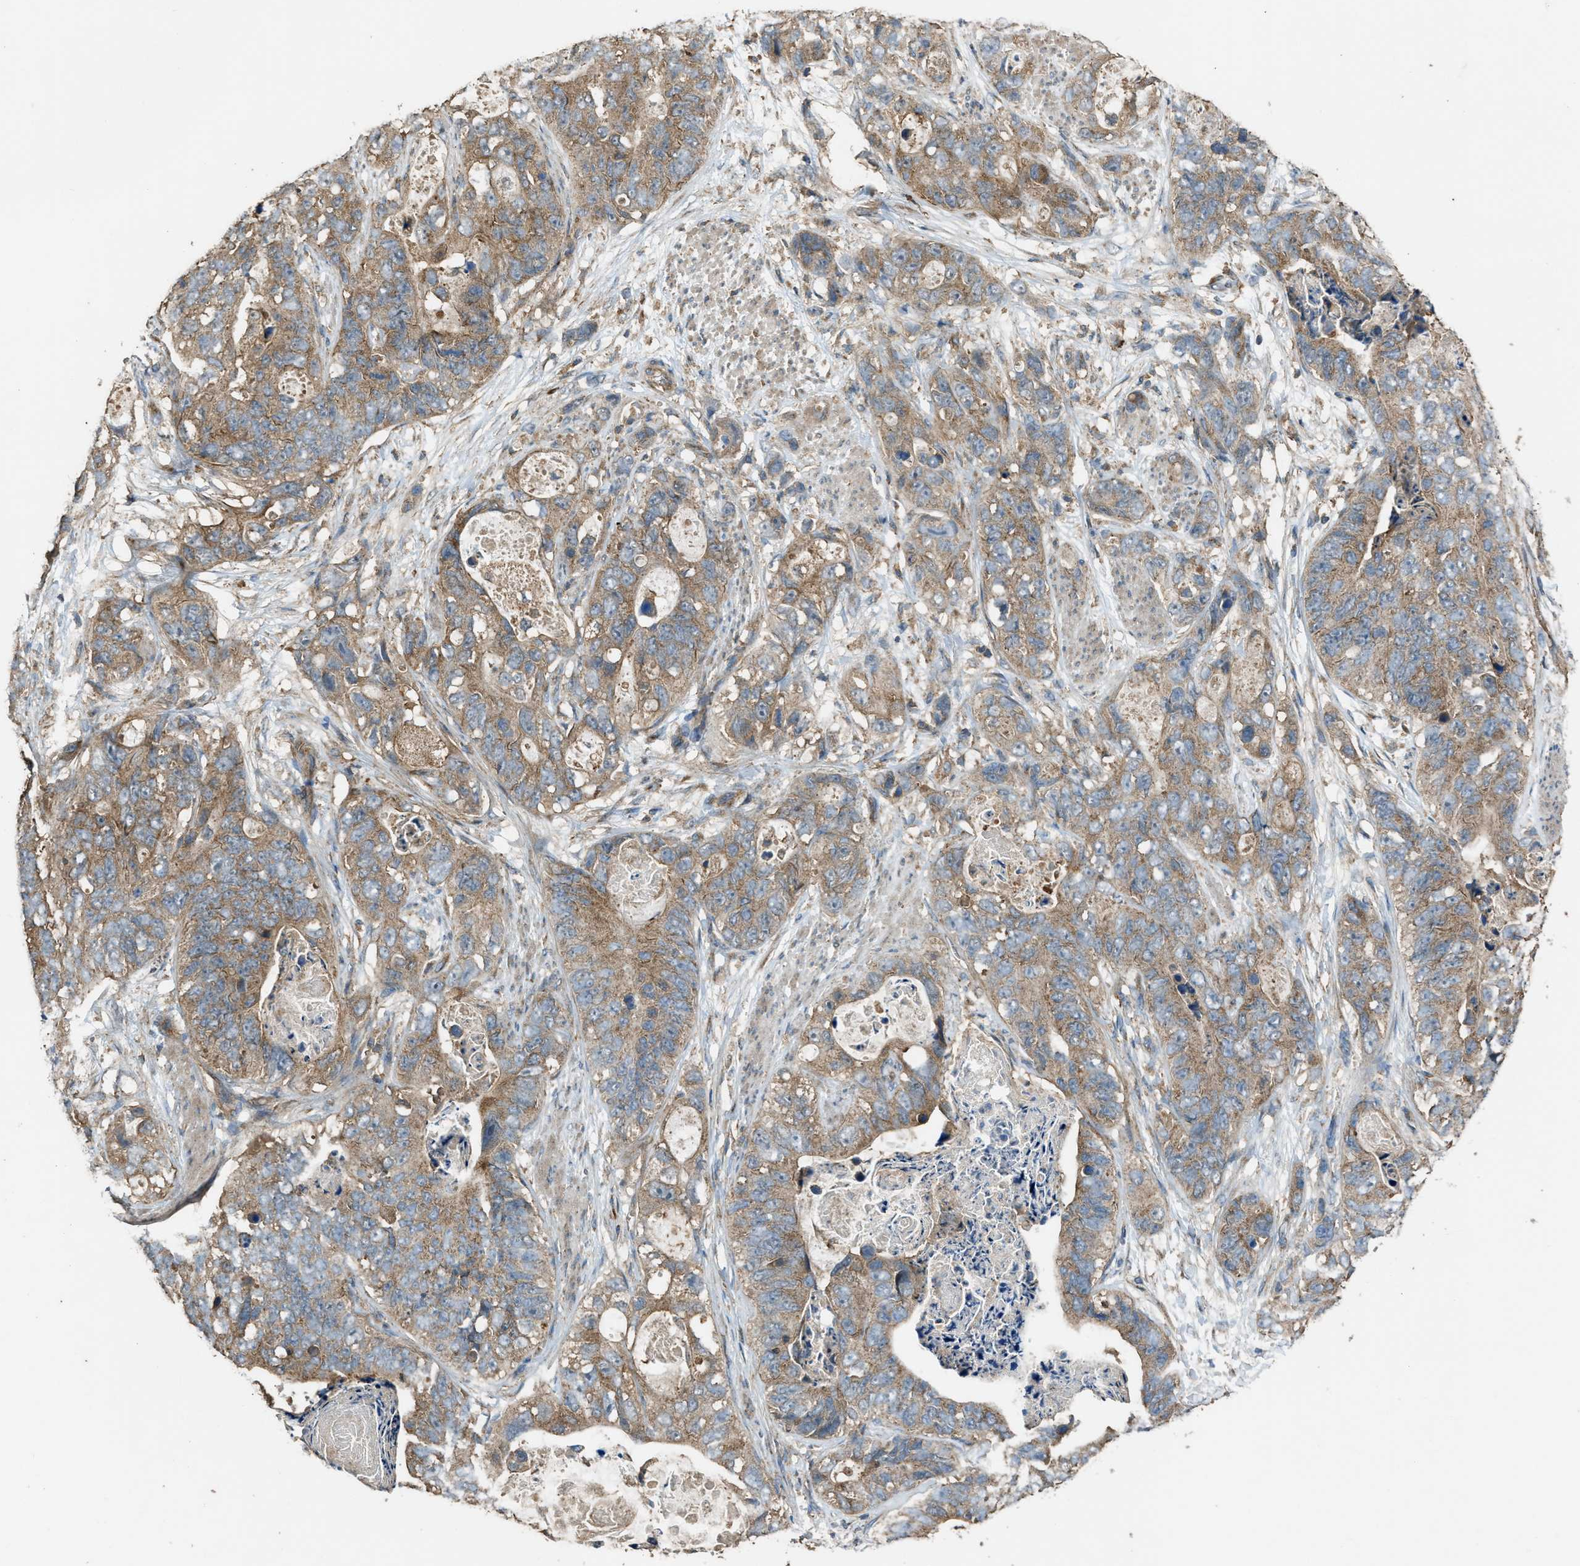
{"staining": {"intensity": "moderate", "quantity": ">75%", "location": "cytoplasmic/membranous"}, "tissue": "stomach cancer", "cell_type": "Tumor cells", "image_type": "cancer", "snomed": [{"axis": "morphology", "description": "Adenocarcinoma, NOS"}, {"axis": "topography", "description": "Stomach"}], "caption": "Stomach cancer (adenocarcinoma) stained for a protein exhibits moderate cytoplasmic/membranous positivity in tumor cells.", "gene": "MAP3K8", "patient": {"sex": "female", "age": 89}}